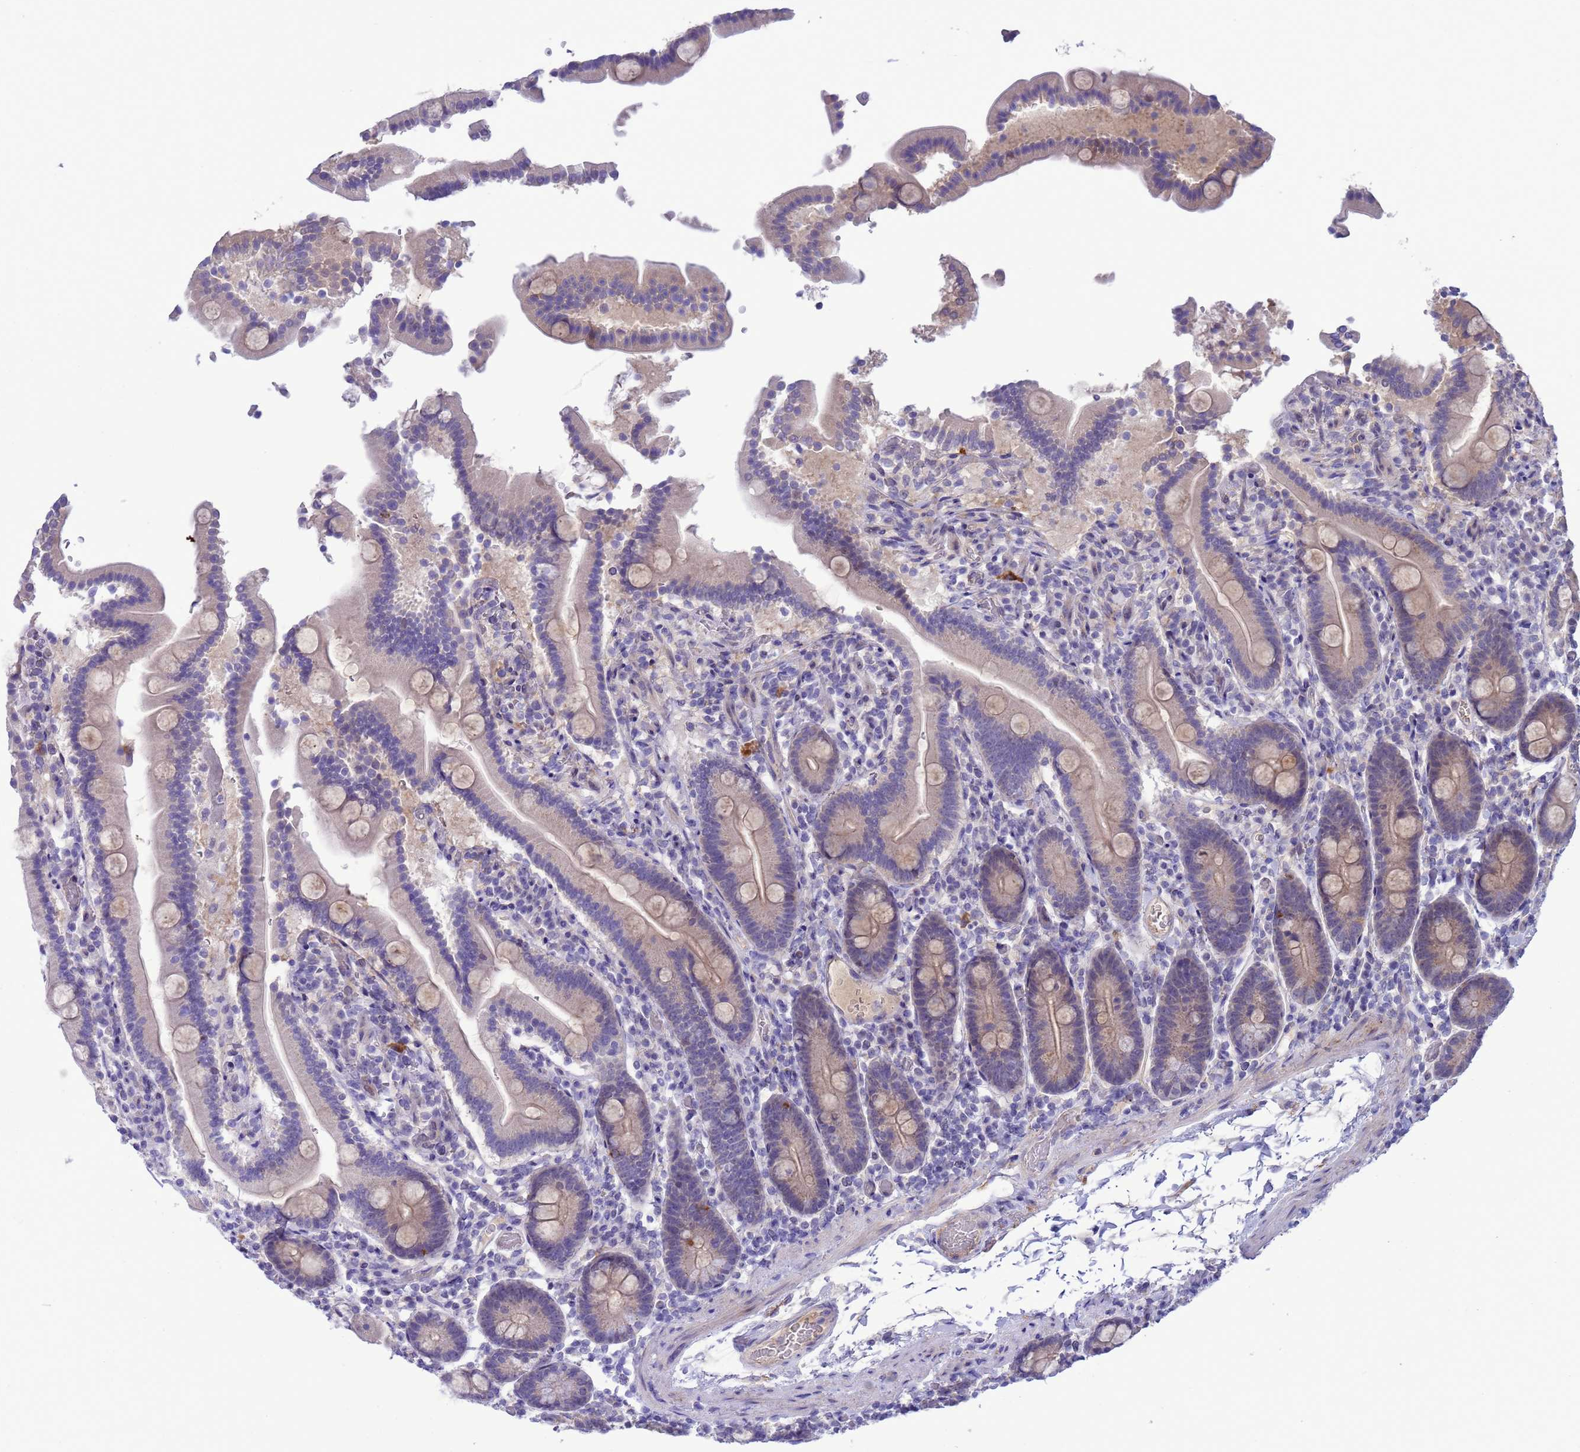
{"staining": {"intensity": "weak", "quantity": "<25%", "location": "cytoplasmic/membranous"}, "tissue": "duodenum", "cell_type": "Glandular cells", "image_type": "normal", "snomed": [{"axis": "morphology", "description": "Normal tissue, NOS"}, {"axis": "topography", "description": "Duodenum"}], "caption": "Immunohistochemistry micrograph of normal human duodenum stained for a protein (brown), which demonstrates no staining in glandular cells.", "gene": "GJA10", "patient": {"sex": "male", "age": 55}}